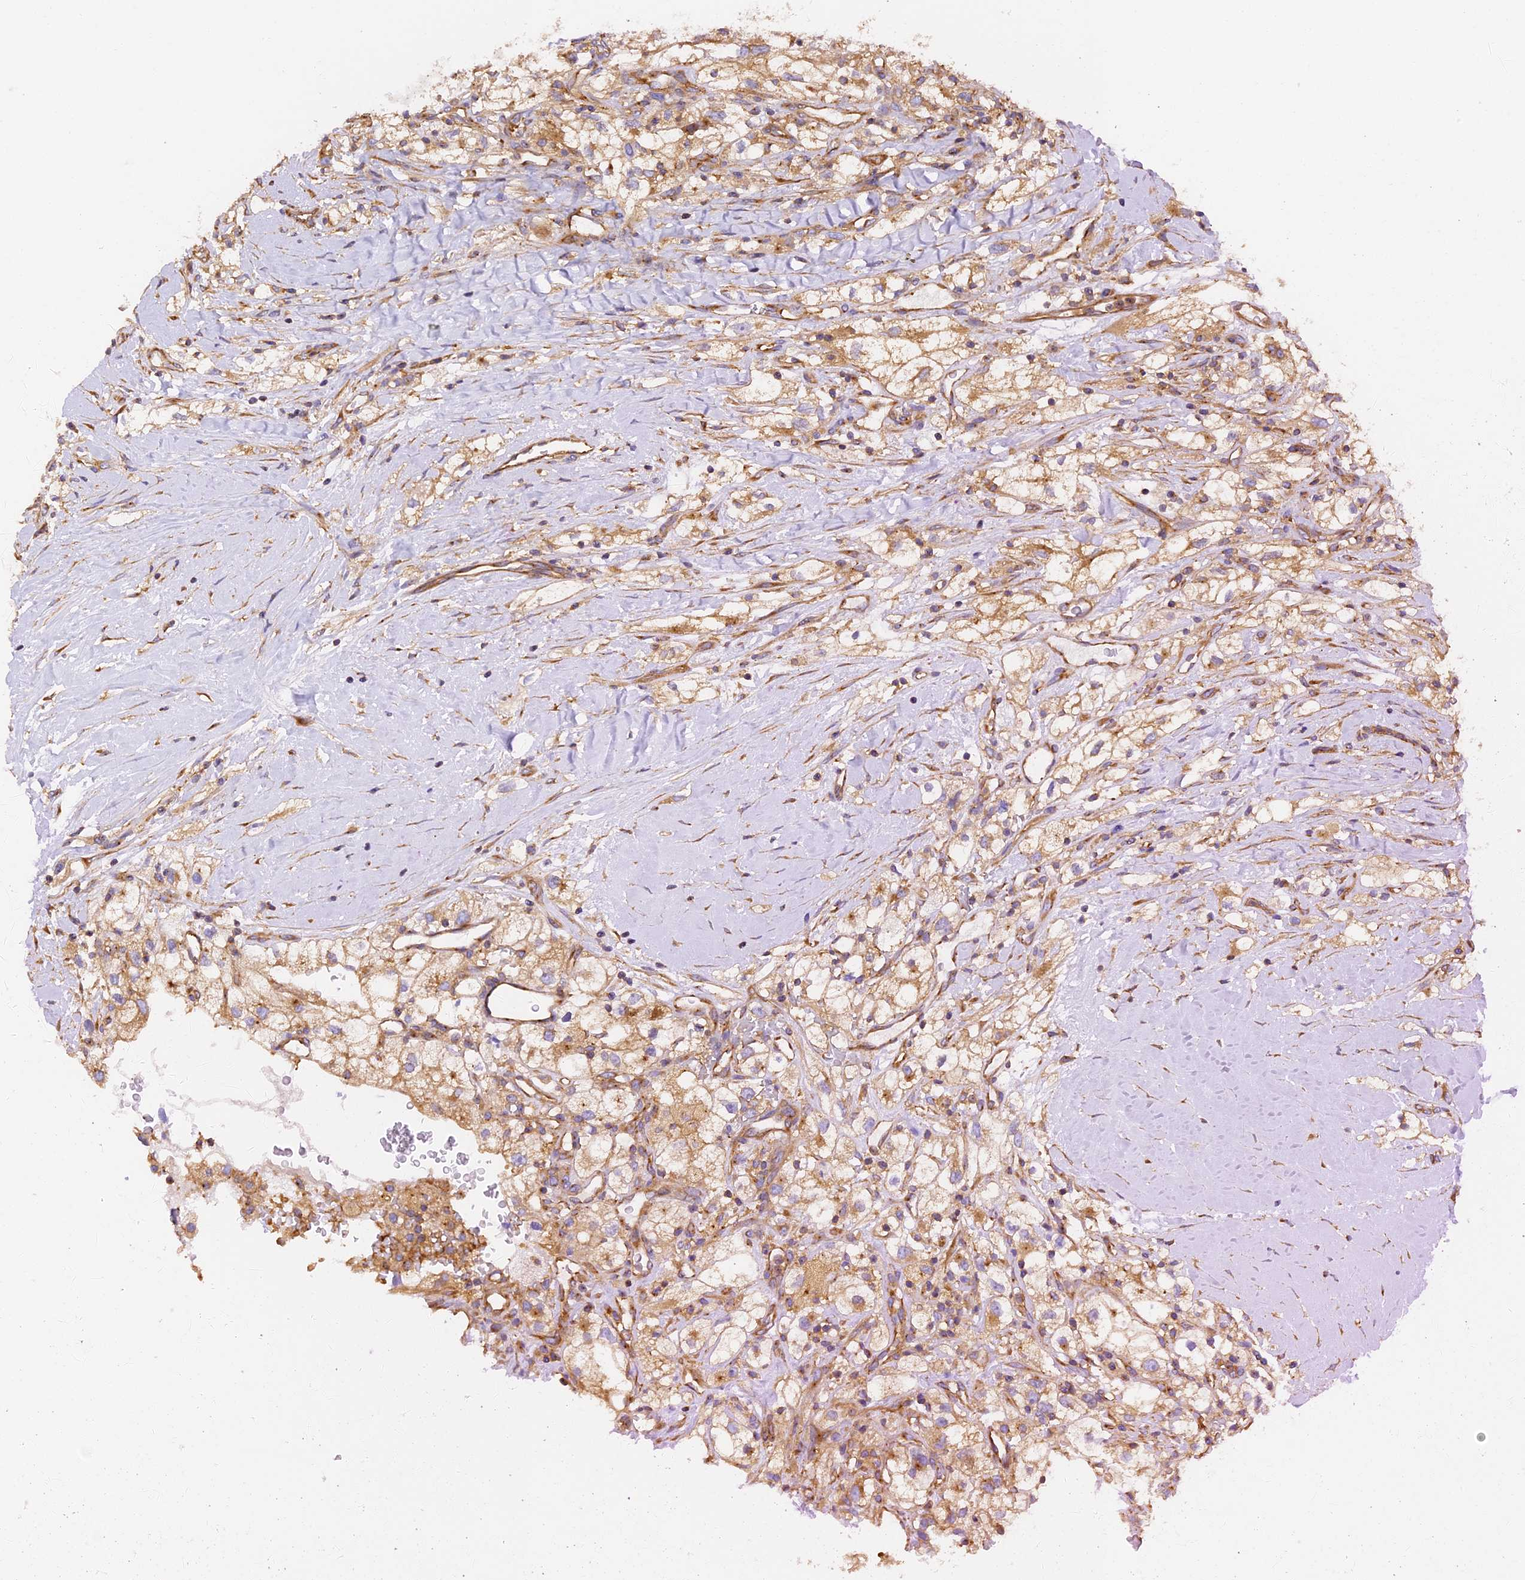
{"staining": {"intensity": "moderate", "quantity": ">75%", "location": "cytoplasmic/membranous"}, "tissue": "renal cancer", "cell_type": "Tumor cells", "image_type": "cancer", "snomed": [{"axis": "morphology", "description": "Adenocarcinoma, NOS"}, {"axis": "topography", "description": "Kidney"}], "caption": "A brown stain shows moderate cytoplasmic/membranous staining of a protein in human adenocarcinoma (renal) tumor cells.", "gene": "DCTN2", "patient": {"sex": "male", "age": 59}}